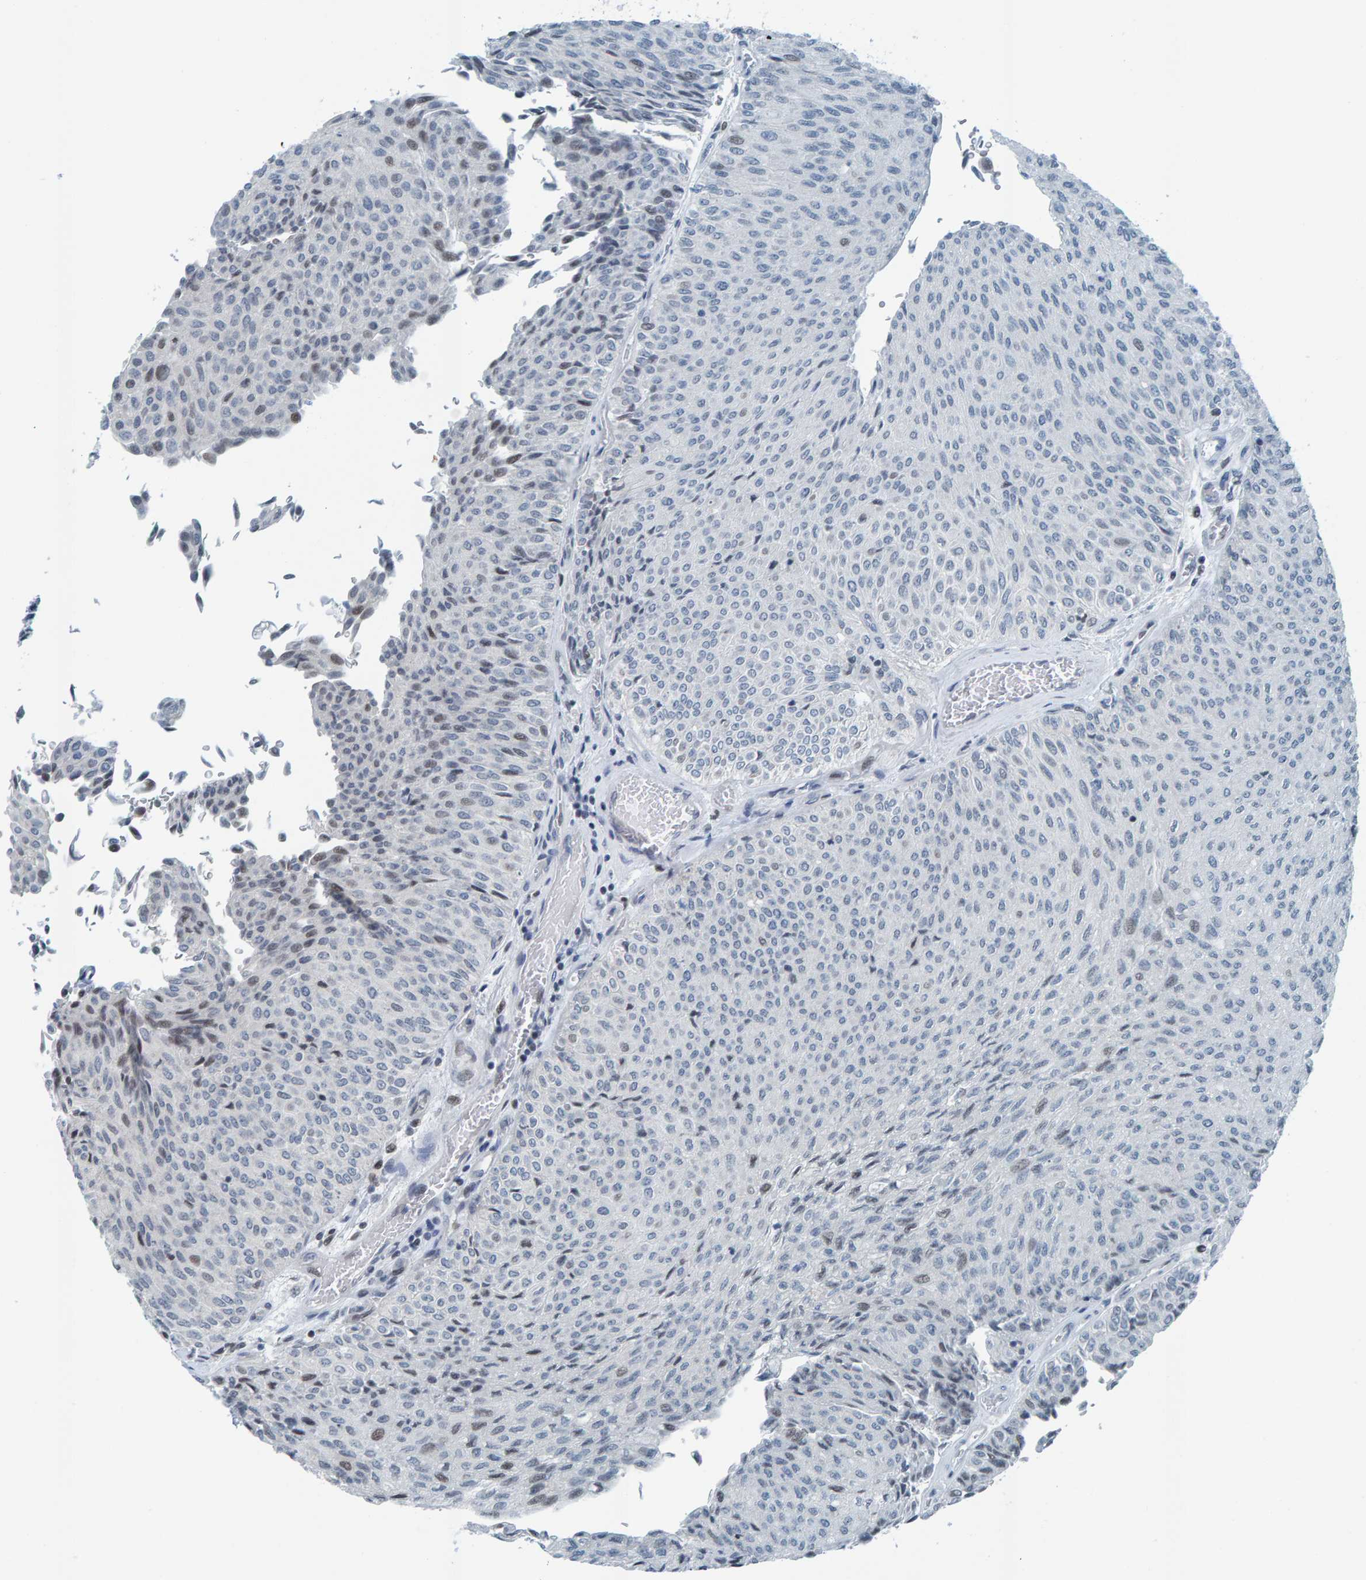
{"staining": {"intensity": "weak", "quantity": "<25%", "location": "nuclear"}, "tissue": "urothelial cancer", "cell_type": "Tumor cells", "image_type": "cancer", "snomed": [{"axis": "morphology", "description": "Urothelial carcinoma, Low grade"}, {"axis": "topography", "description": "Urinary bladder"}], "caption": "Immunohistochemistry of human urothelial cancer reveals no staining in tumor cells.", "gene": "CNP", "patient": {"sex": "male", "age": 78}}